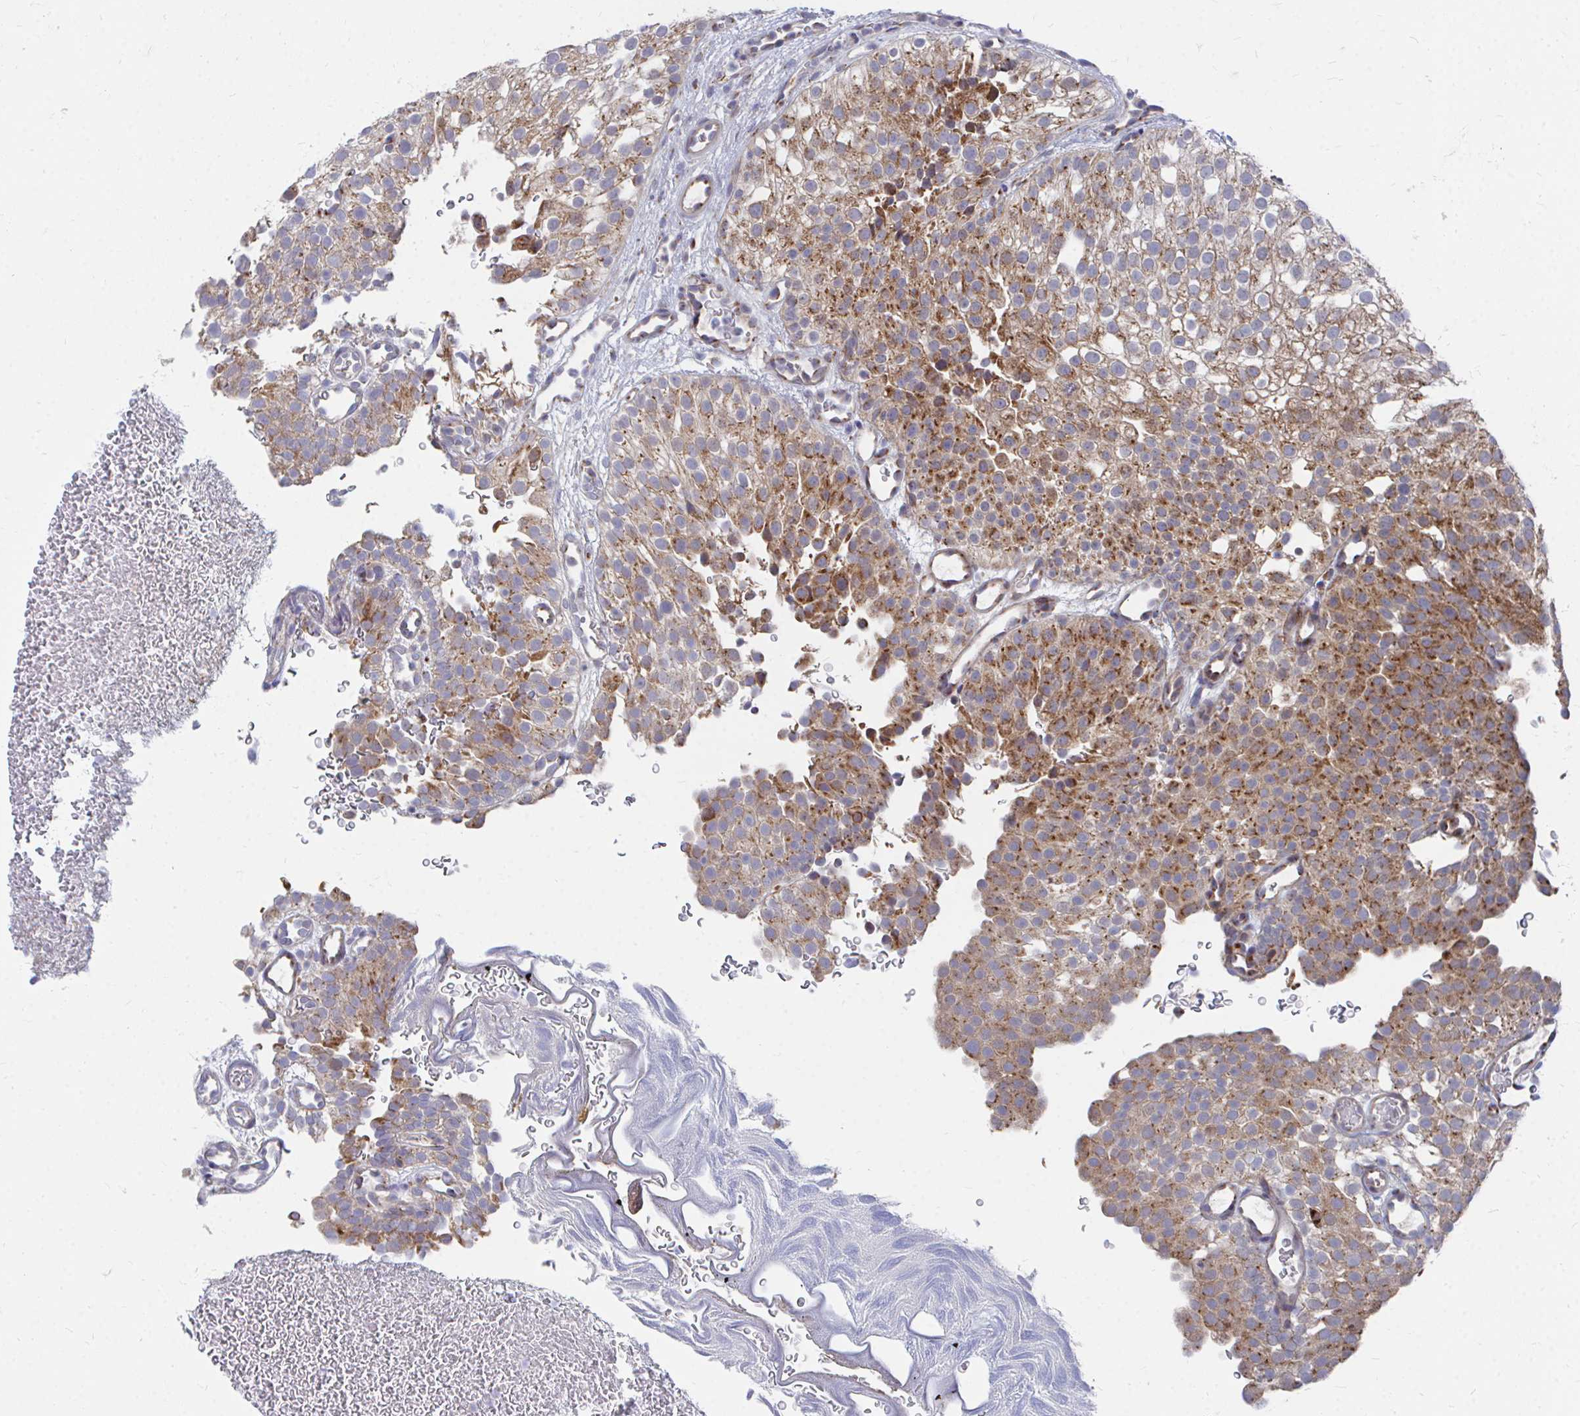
{"staining": {"intensity": "moderate", "quantity": ">75%", "location": "cytoplasmic/membranous"}, "tissue": "urothelial cancer", "cell_type": "Tumor cells", "image_type": "cancer", "snomed": [{"axis": "morphology", "description": "Urothelial carcinoma, Low grade"}, {"axis": "topography", "description": "Urinary bladder"}], "caption": "Immunohistochemical staining of urothelial carcinoma (low-grade) displays medium levels of moderate cytoplasmic/membranous protein positivity in about >75% of tumor cells.", "gene": "PEX3", "patient": {"sex": "male", "age": 78}}